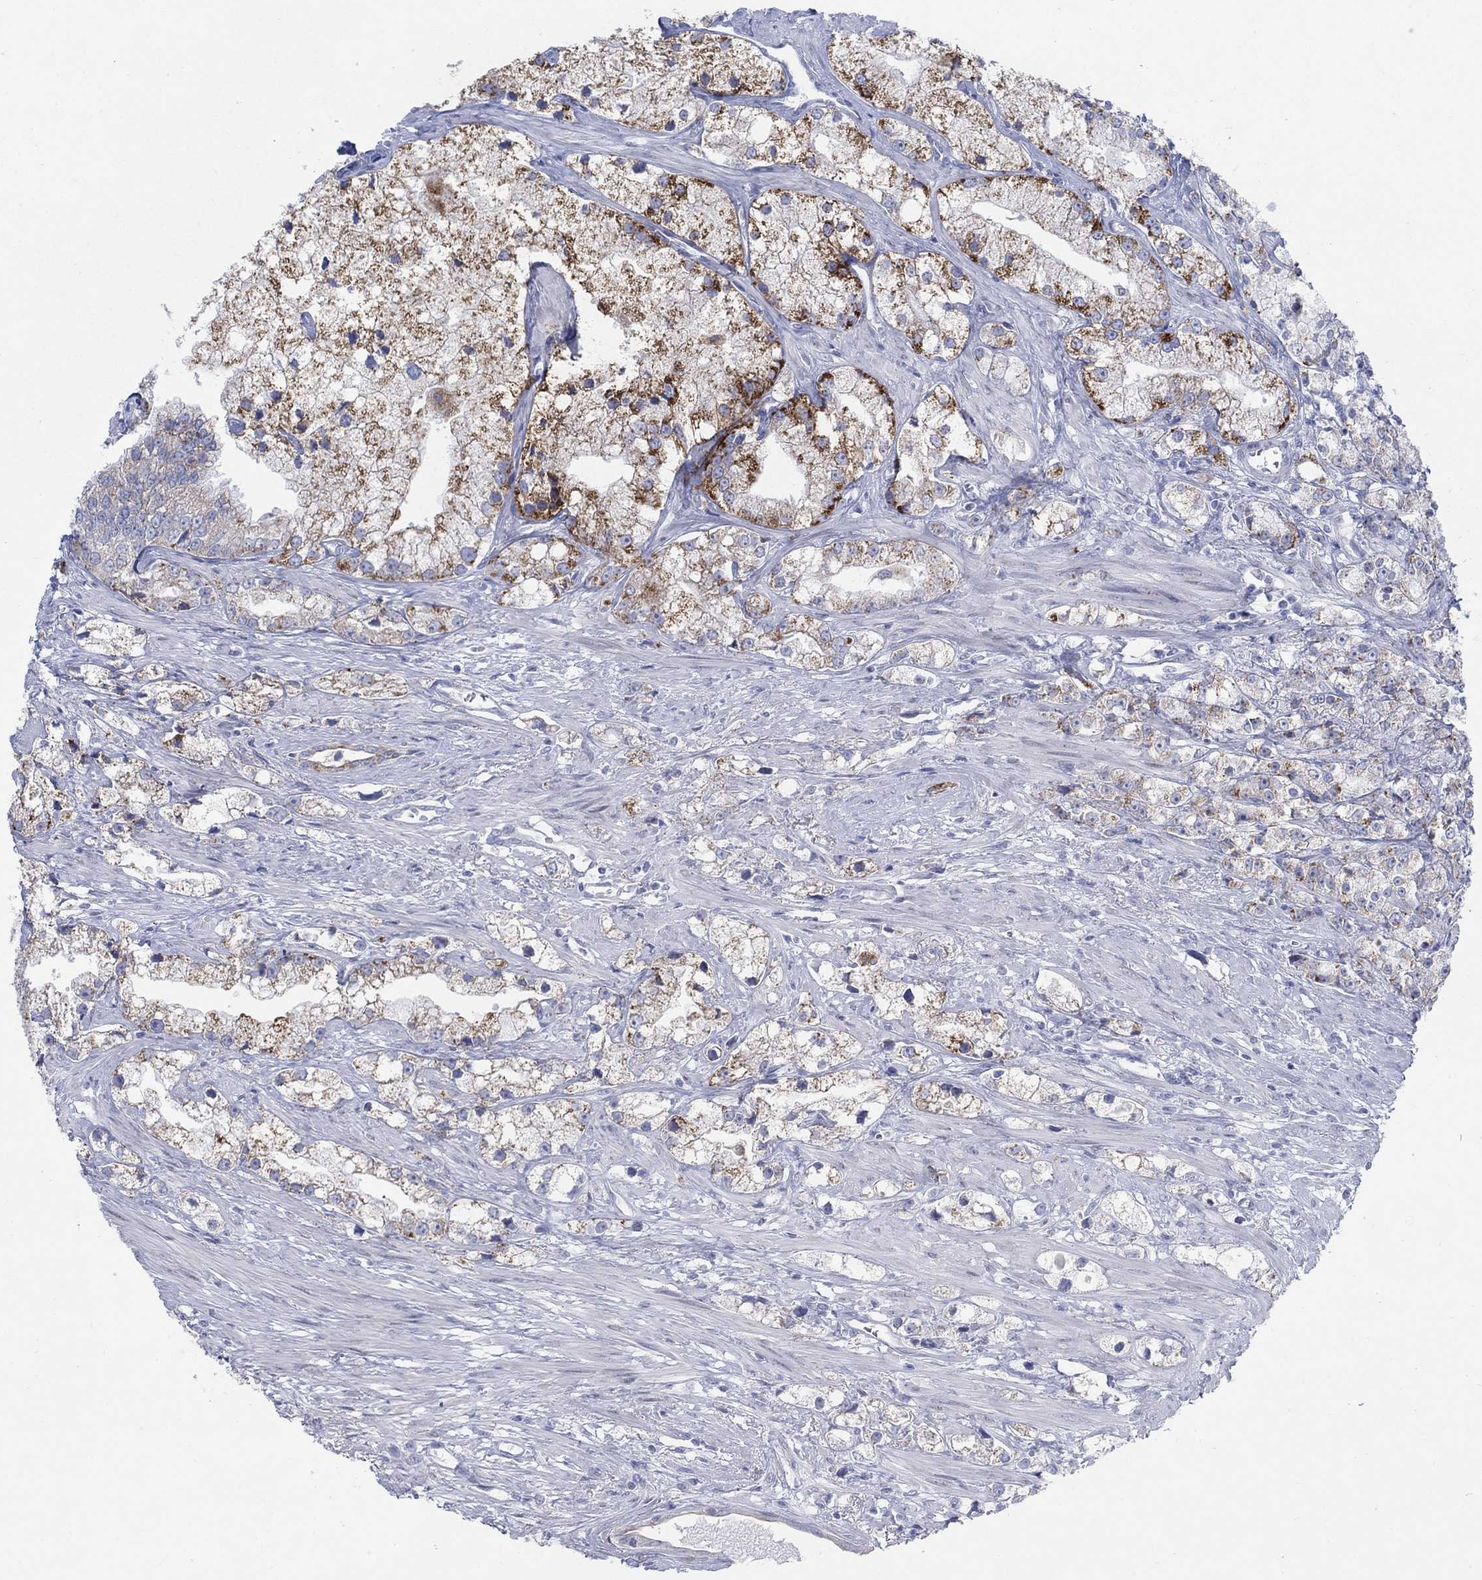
{"staining": {"intensity": "moderate", "quantity": ">75%", "location": "cytoplasmic/membranous"}, "tissue": "prostate cancer", "cell_type": "Tumor cells", "image_type": "cancer", "snomed": [{"axis": "morphology", "description": "Adenocarcinoma, NOS"}, {"axis": "topography", "description": "Prostate and seminal vesicle, NOS"}, {"axis": "topography", "description": "Prostate"}], "caption": "Moderate cytoplasmic/membranous protein expression is appreciated in approximately >75% of tumor cells in prostate cancer (adenocarcinoma). (DAB (3,3'-diaminobenzidine) IHC, brown staining for protein, blue staining for nuclei).", "gene": "SCCPDH", "patient": {"sex": "male", "age": 79}}